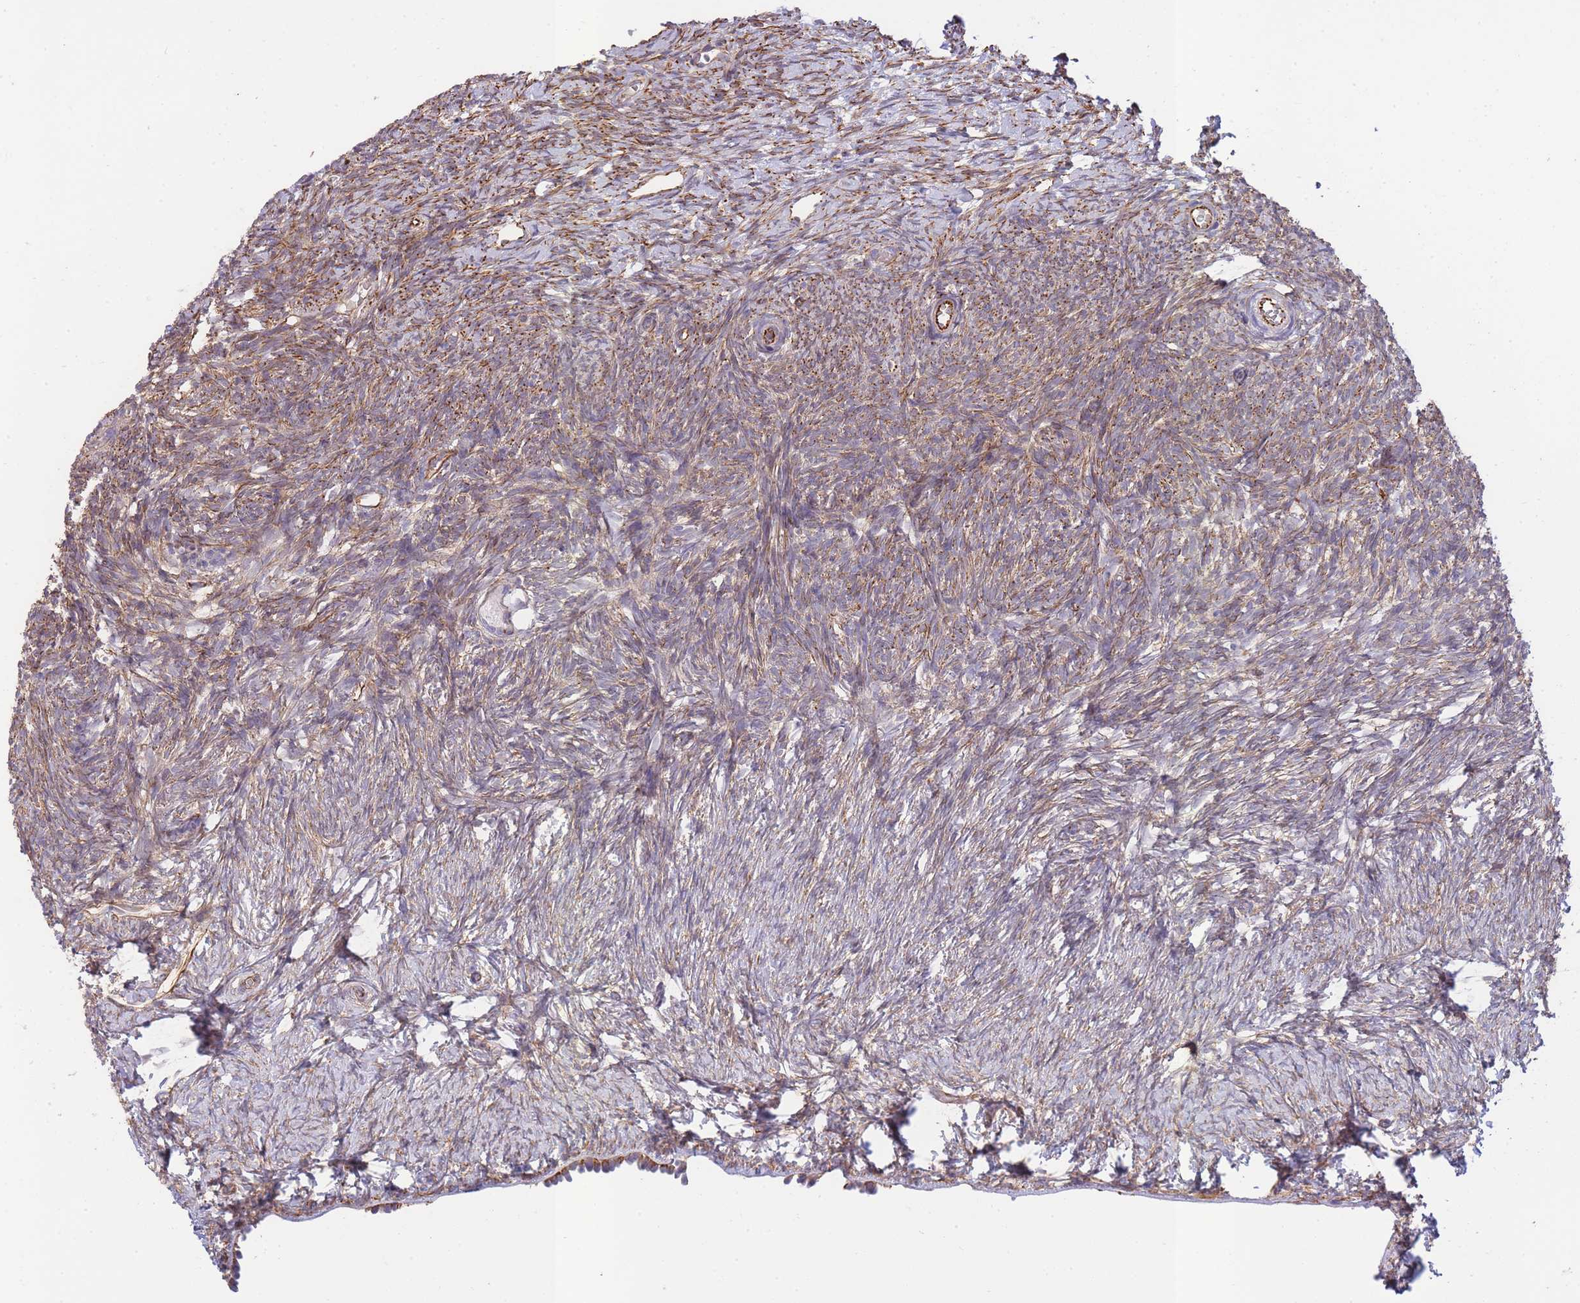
{"staining": {"intensity": "negative", "quantity": "none", "location": "none"}, "tissue": "ovary", "cell_type": "Follicle cells", "image_type": "normal", "snomed": [{"axis": "morphology", "description": "Normal tissue, NOS"}, {"axis": "topography", "description": "Ovary"}], "caption": "An immunohistochemistry image of benign ovary is shown. There is no staining in follicle cells of ovary.", "gene": "ECPAS", "patient": {"sex": "female", "age": 39}}